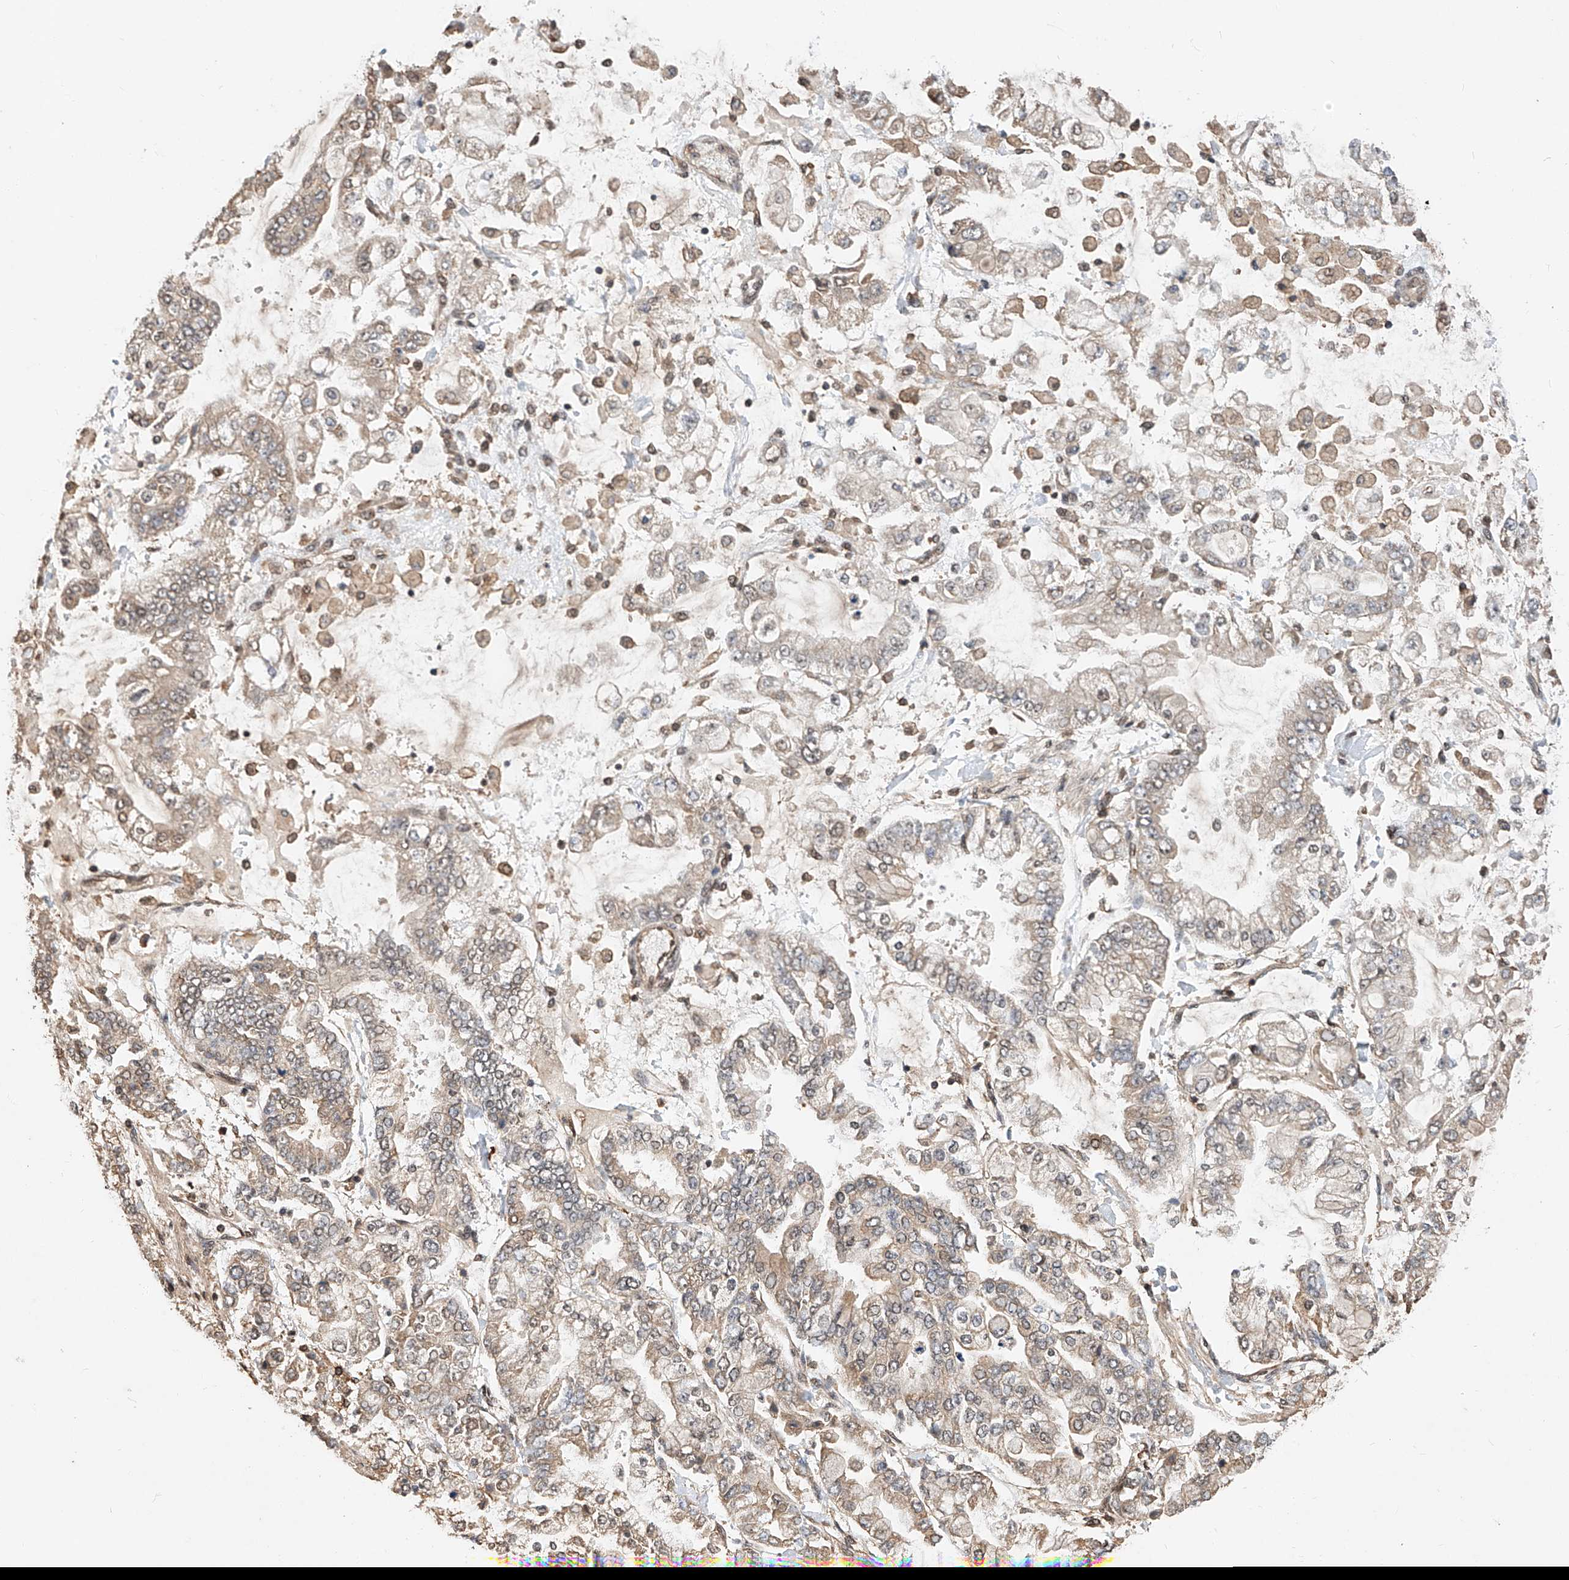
{"staining": {"intensity": "weak", "quantity": ">75%", "location": "cytoplasmic/membranous"}, "tissue": "stomach cancer", "cell_type": "Tumor cells", "image_type": "cancer", "snomed": [{"axis": "morphology", "description": "Normal tissue, NOS"}, {"axis": "morphology", "description": "Adenocarcinoma, NOS"}, {"axis": "topography", "description": "Stomach, upper"}, {"axis": "topography", "description": "Stomach"}], "caption": "Weak cytoplasmic/membranous positivity for a protein is seen in approximately >75% of tumor cells of stomach cancer (adenocarcinoma) using immunohistochemistry (IHC).", "gene": "RILPL2", "patient": {"sex": "male", "age": 76}}